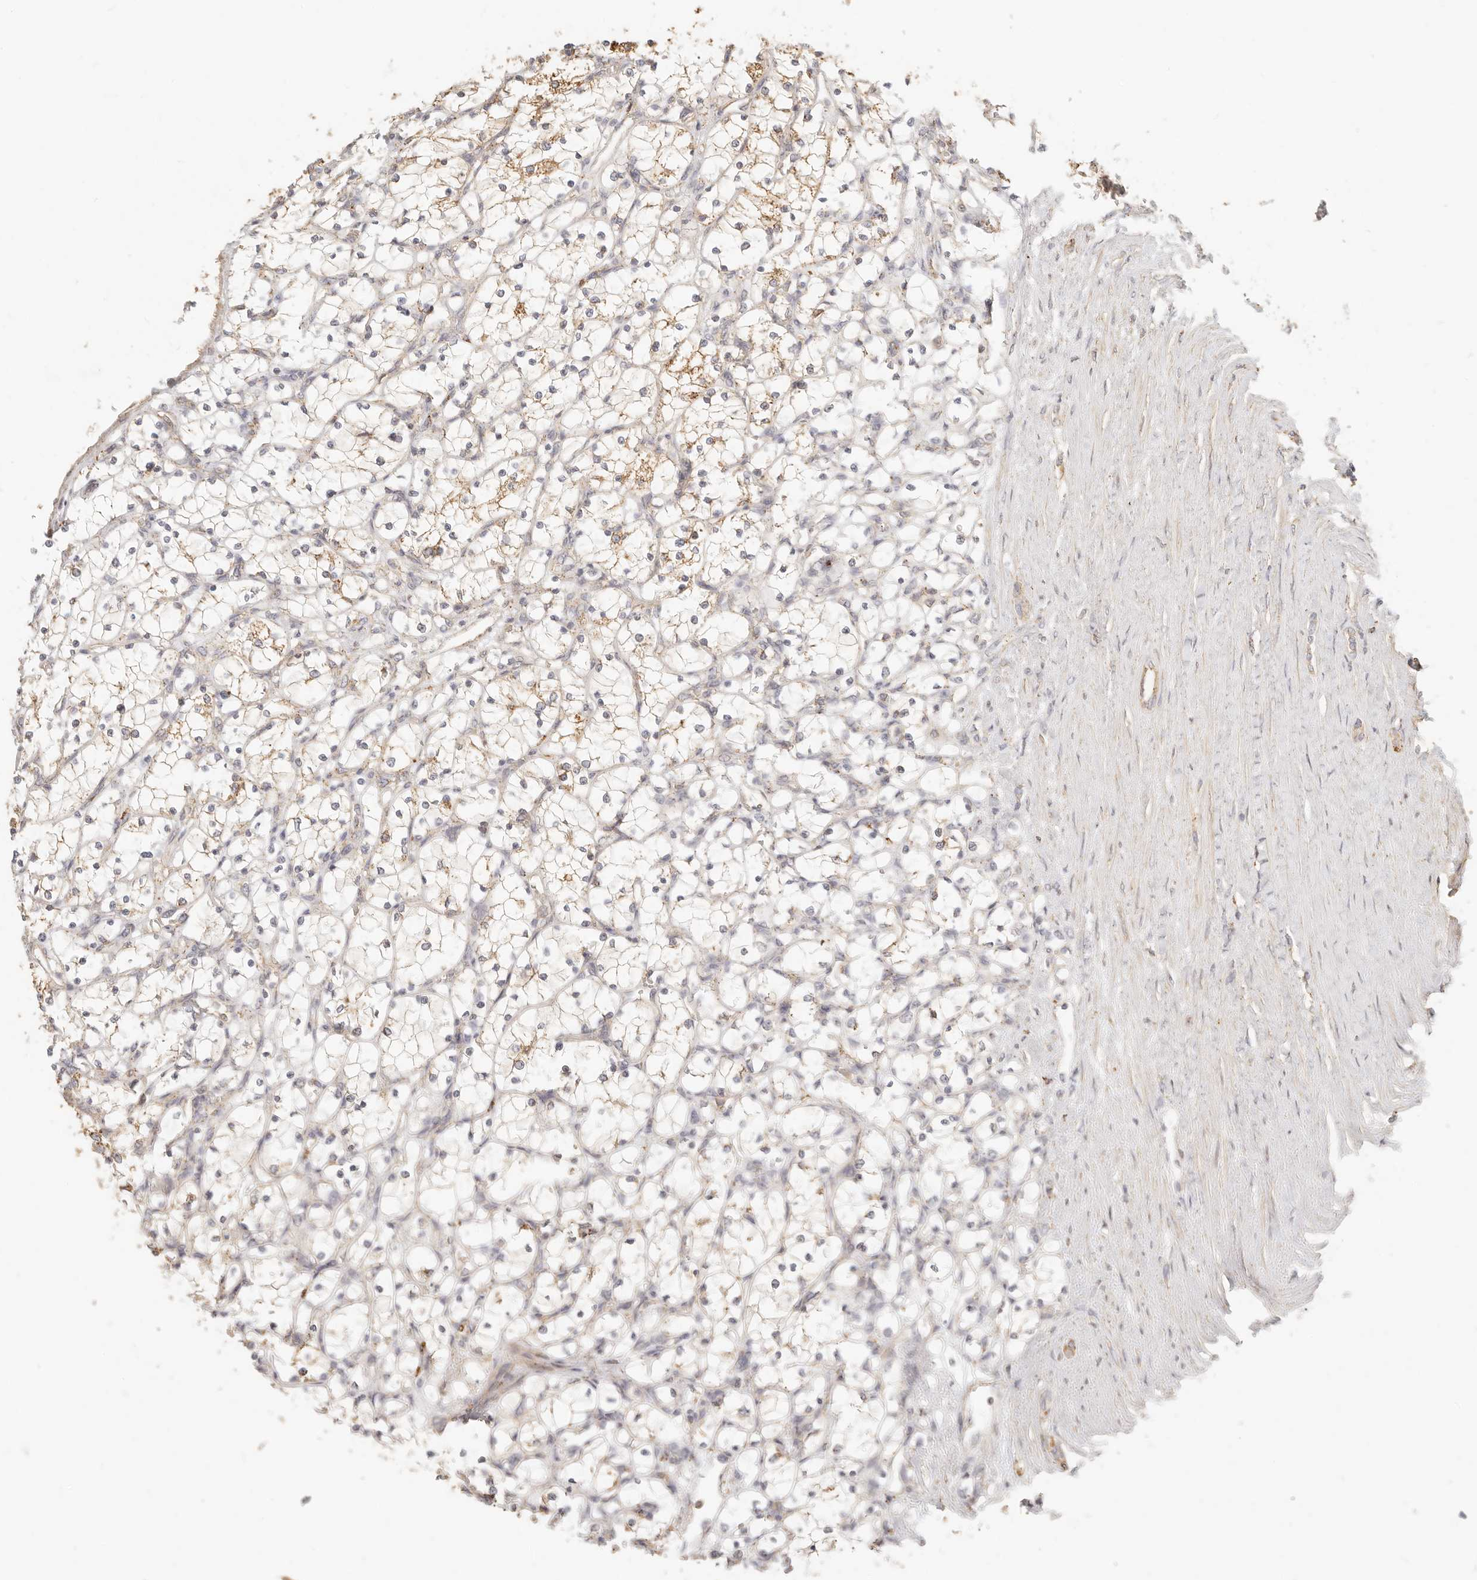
{"staining": {"intensity": "moderate", "quantity": "25%-75%", "location": "cytoplasmic/membranous"}, "tissue": "renal cancer", "cell_type": "Tumor cells", "image_type": "cancer", "snomed": [{"axis": "morphology", "description": "Adenocarcinoma, NOS"}, {"axis": "topography", "description": "Kidney"}], "caption": "Adenocarcinoma (renal) was stained to show a protein in brown. There is medium levels of moderate cytoplasmic/membranous staining in approximately 25%-75% of tumor cells. Using DAB (3,3'-diaminobenzidine) (brown) and hematoxylin (blue) stains, captured at high magnification using brightfield microscopy.", "gene": "CNMD", "patient": {"sex": "female", "age": 69}}